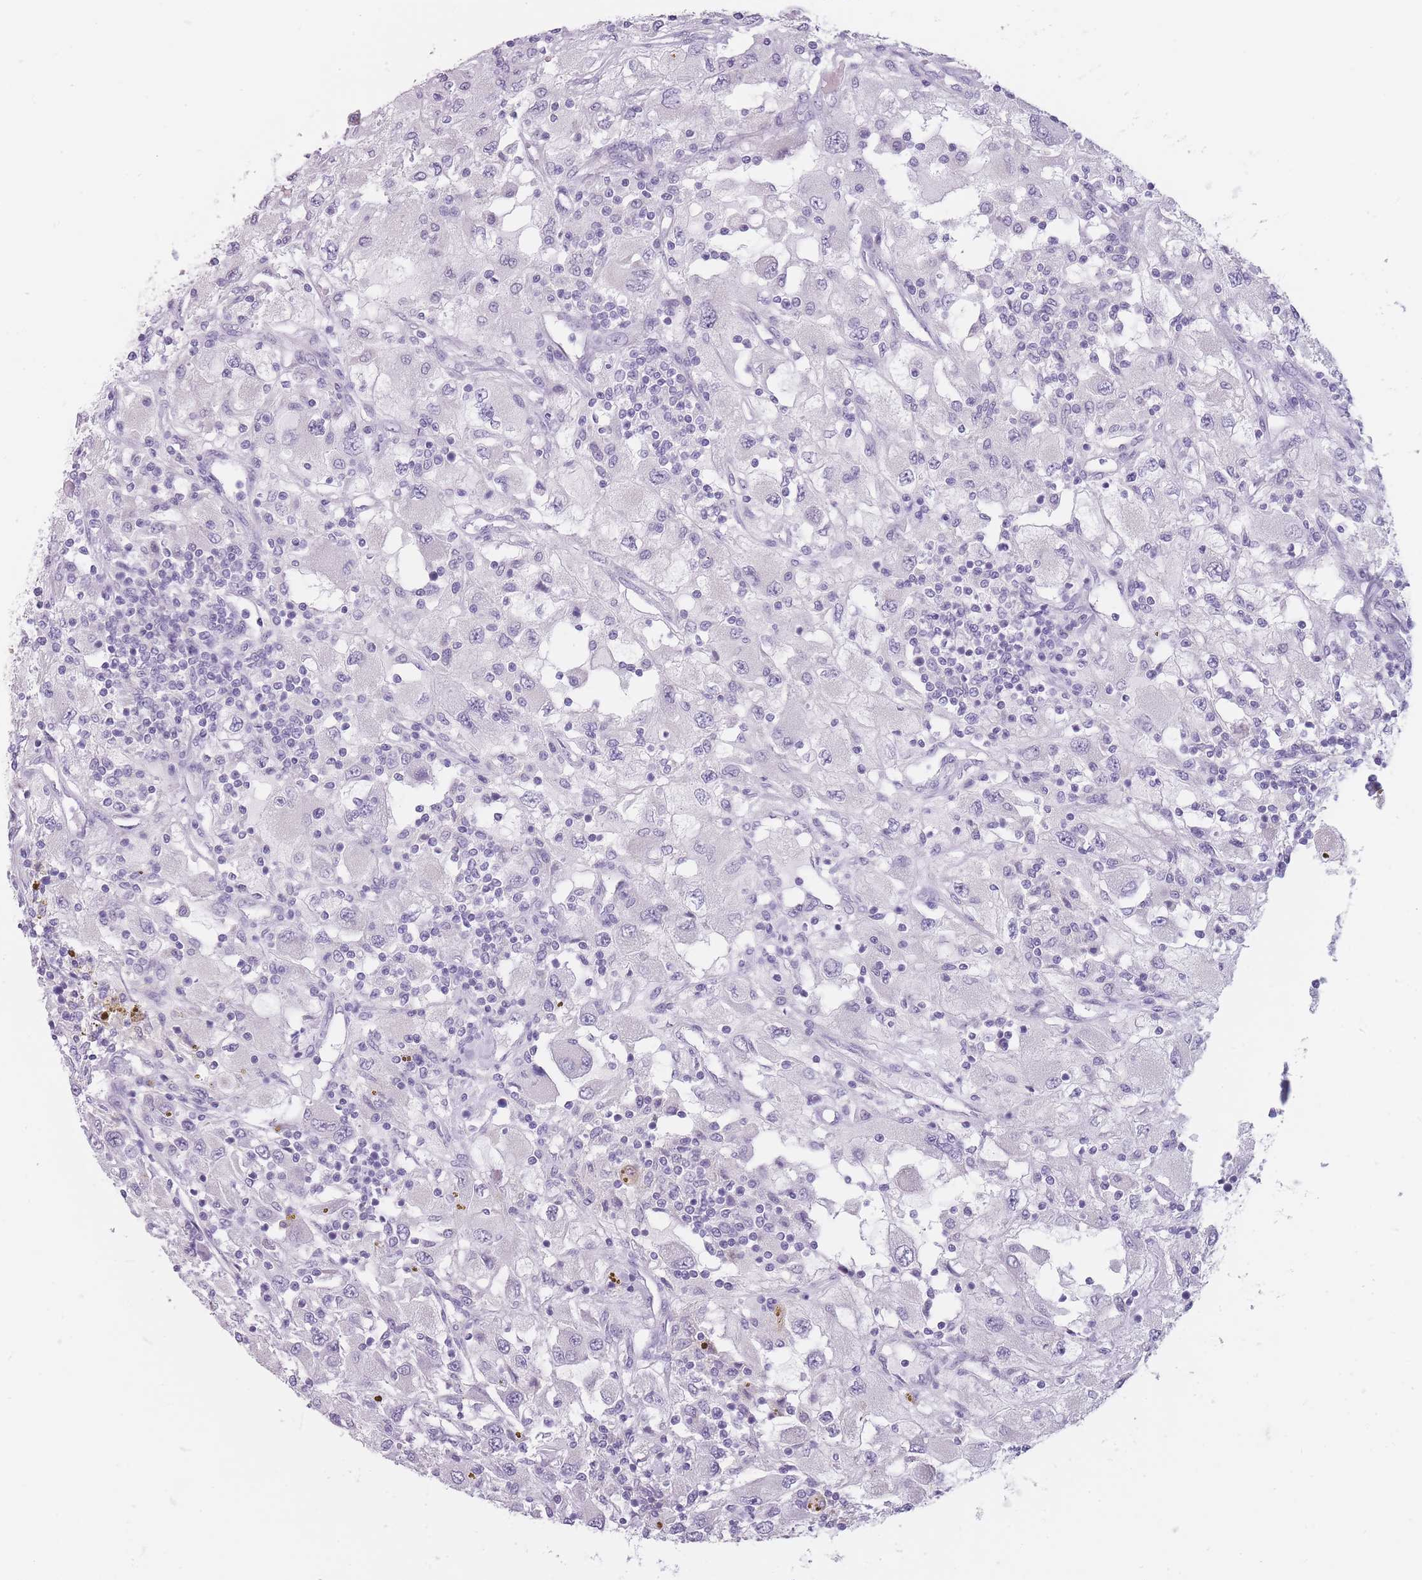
{"staining": {"intensity": "negative", "quantity": "none", "location": "none"}, "tissue": "renal cancer", "cell_type": "Tumor cells", "image_type": "cancer", "snomed": [{"axis": "morphology", "description": "Adenocarcinoma, NOS"}, {"axis": "topography", "description": "Kidney"}], "caption": "This is a image of immunohistochemistry staining of adenocarcinoma (renal), which shows no staining in tumor cells. Brightfield microscopy of immunohistochemistry (IHC) stained with DAB (3,3'-diaminobenzidine) (brown) and hematoxylin (blue), captured at high magnification.", "gene": "TMEM236", "patient": {"sex": "female", "age": 67}}